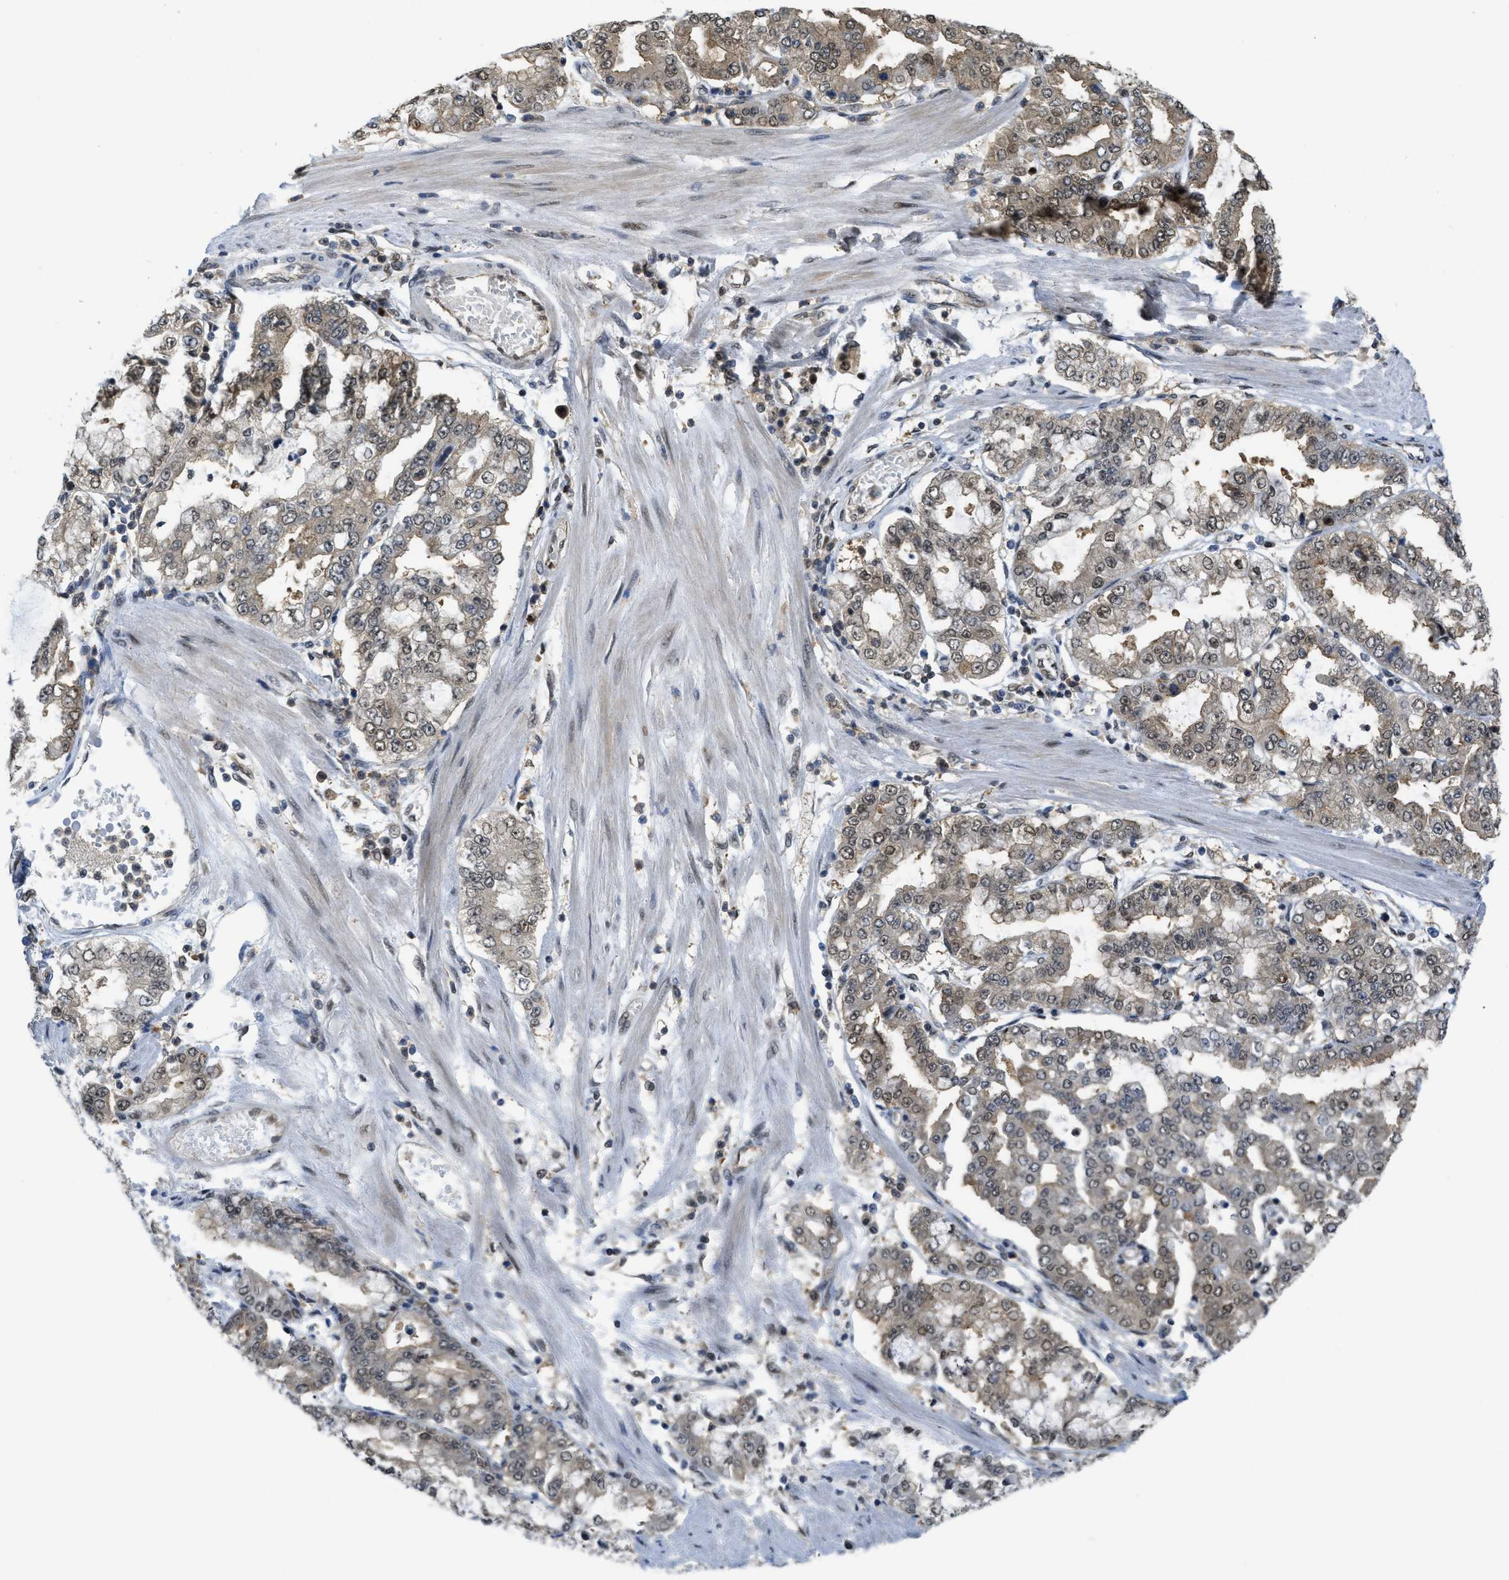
{"staining": {"intensity": "moderate", "quantity": ">75%", "location": "cytoplasmic/membranous,nuclear"}, "tissue": "stomach cancer", "cell_type": "Tumor cells", "image_type": "cancer", "snomed": [{"axis": "morphology", "description": "Adenocarcinoma, NOS"}, {"axis": "topography", "description": "Stomach"}], "caption": "Human stomach cancer (adenocarcinoma) stained for a protein (brown) exhibits moderate cytoplasmic/membranous and nuclear positive expression in about >75% of tumor cells.", "gene": "PSMC5", "patient": {"sex": "male", "age": 76}}